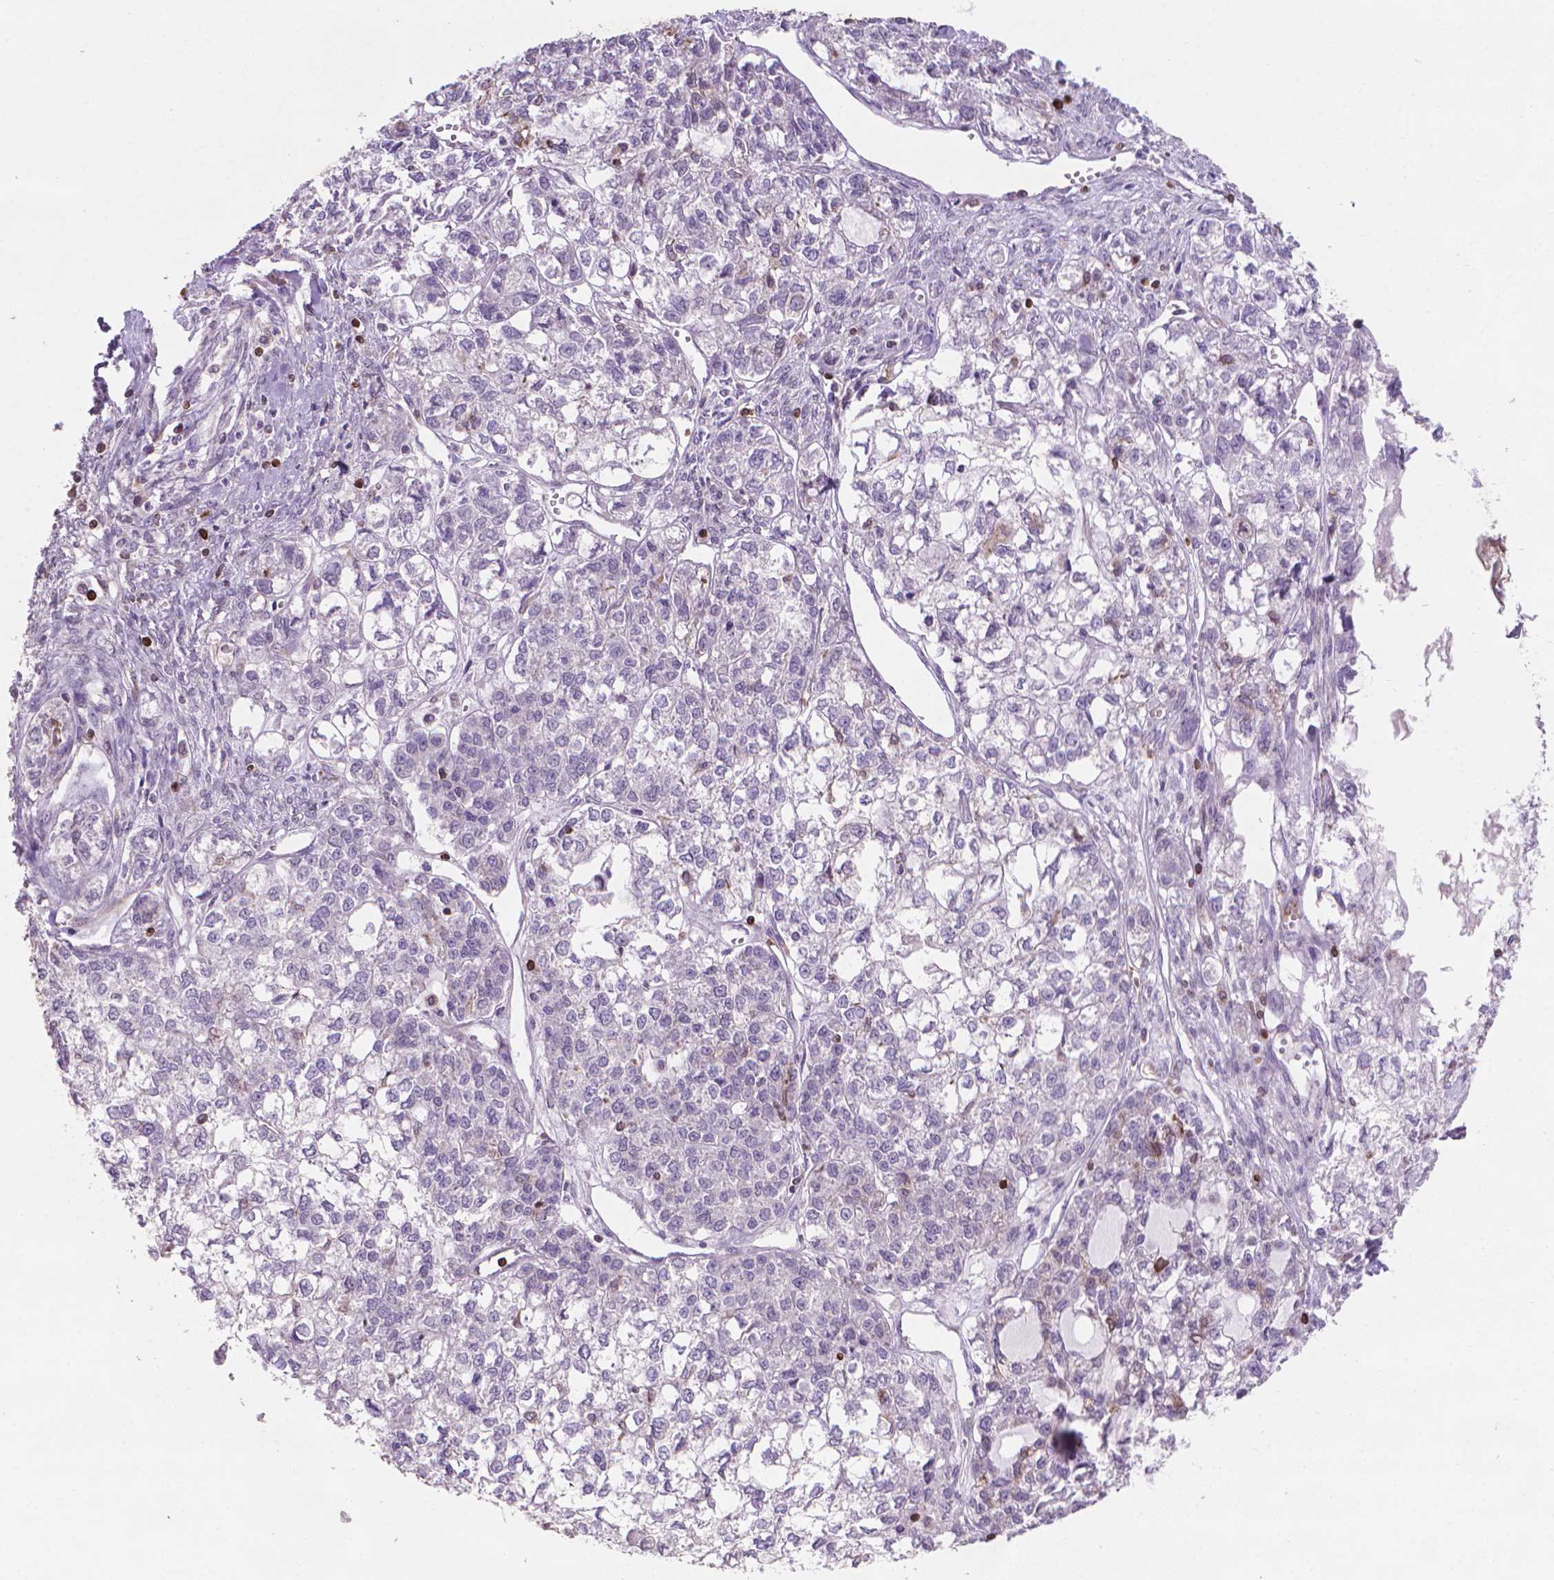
{"staining": {"intensity": "negative", "quantity": "none", "location": "none"}, "tissue": "ovarian cancer", "cell_type": "Tumor cells", "image_type": "cancer", "snomed": [{"axis": "morphology", "description": "Carcinoma, endometroid"}, {"axis": "topography", "description": "Ovary"}], "caption": "Ovarian endometroid carcinoma was stained to show a protein in brown. There is no significant positivity in tumor cells.", "gene": "BCL2", "patient": {"sex": "female", "age": 64}}